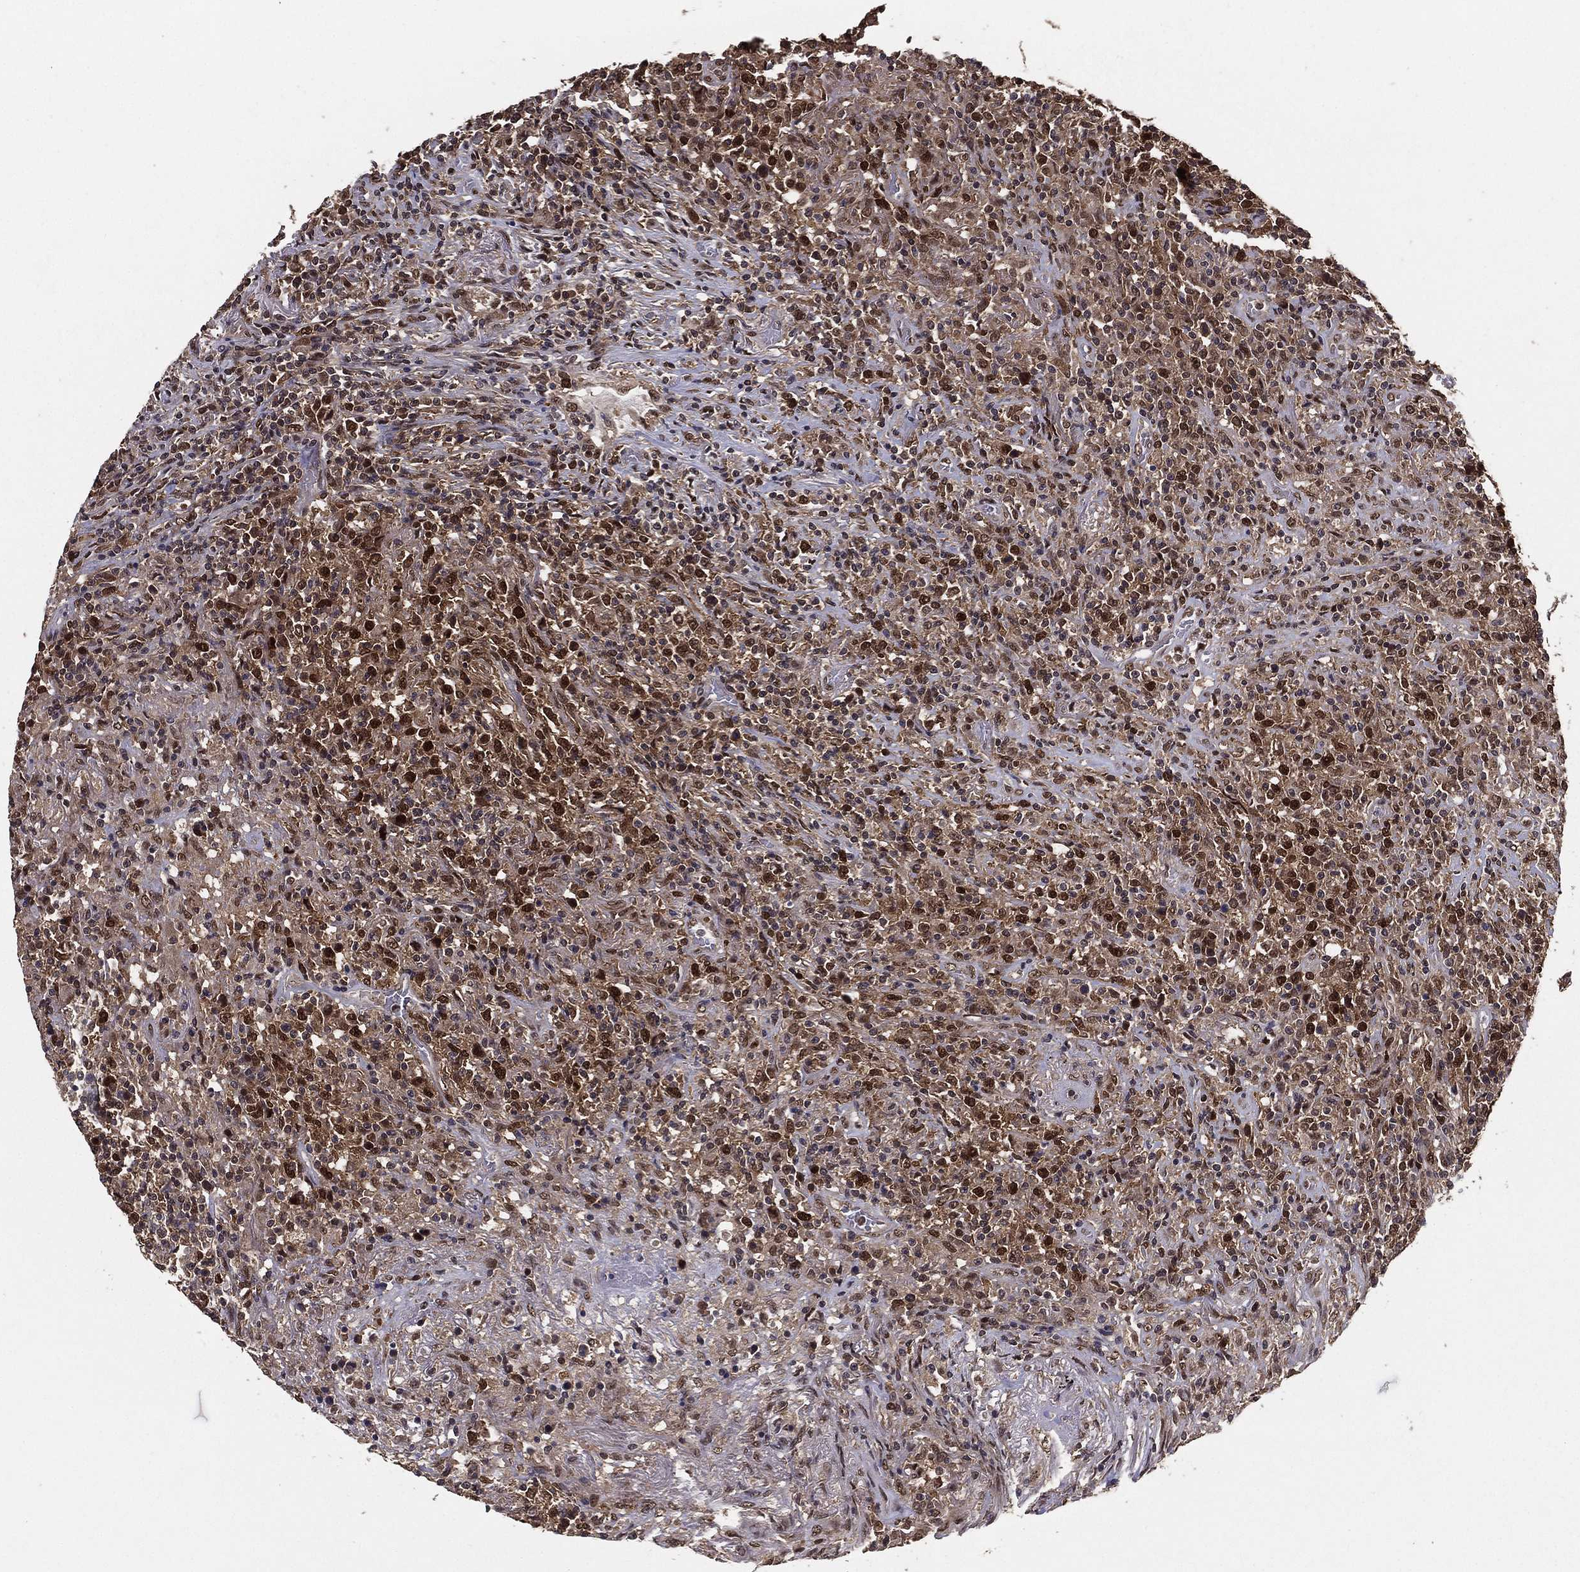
{"staining": {"intensity": "strong", "quantity": "25%-75%", "location": "nuclear"}, "tissue": "lymphoma", "cell_type": "Tumor cells", "image_type": "cancer", "snomed": [{"axis": "morphology", "description": "Malignant lymphoma, non-Hodgkin's type, High grade"}, {"axis": "topography", "description": "Lung"}], "caption": "Lymphoma tissue displays strong nuclear expression in about 25%-75% of tumor cells, visualized by immunohistochemistry.", "gene": "CARM1", "patient": {"sex": "male", "age": 79}}